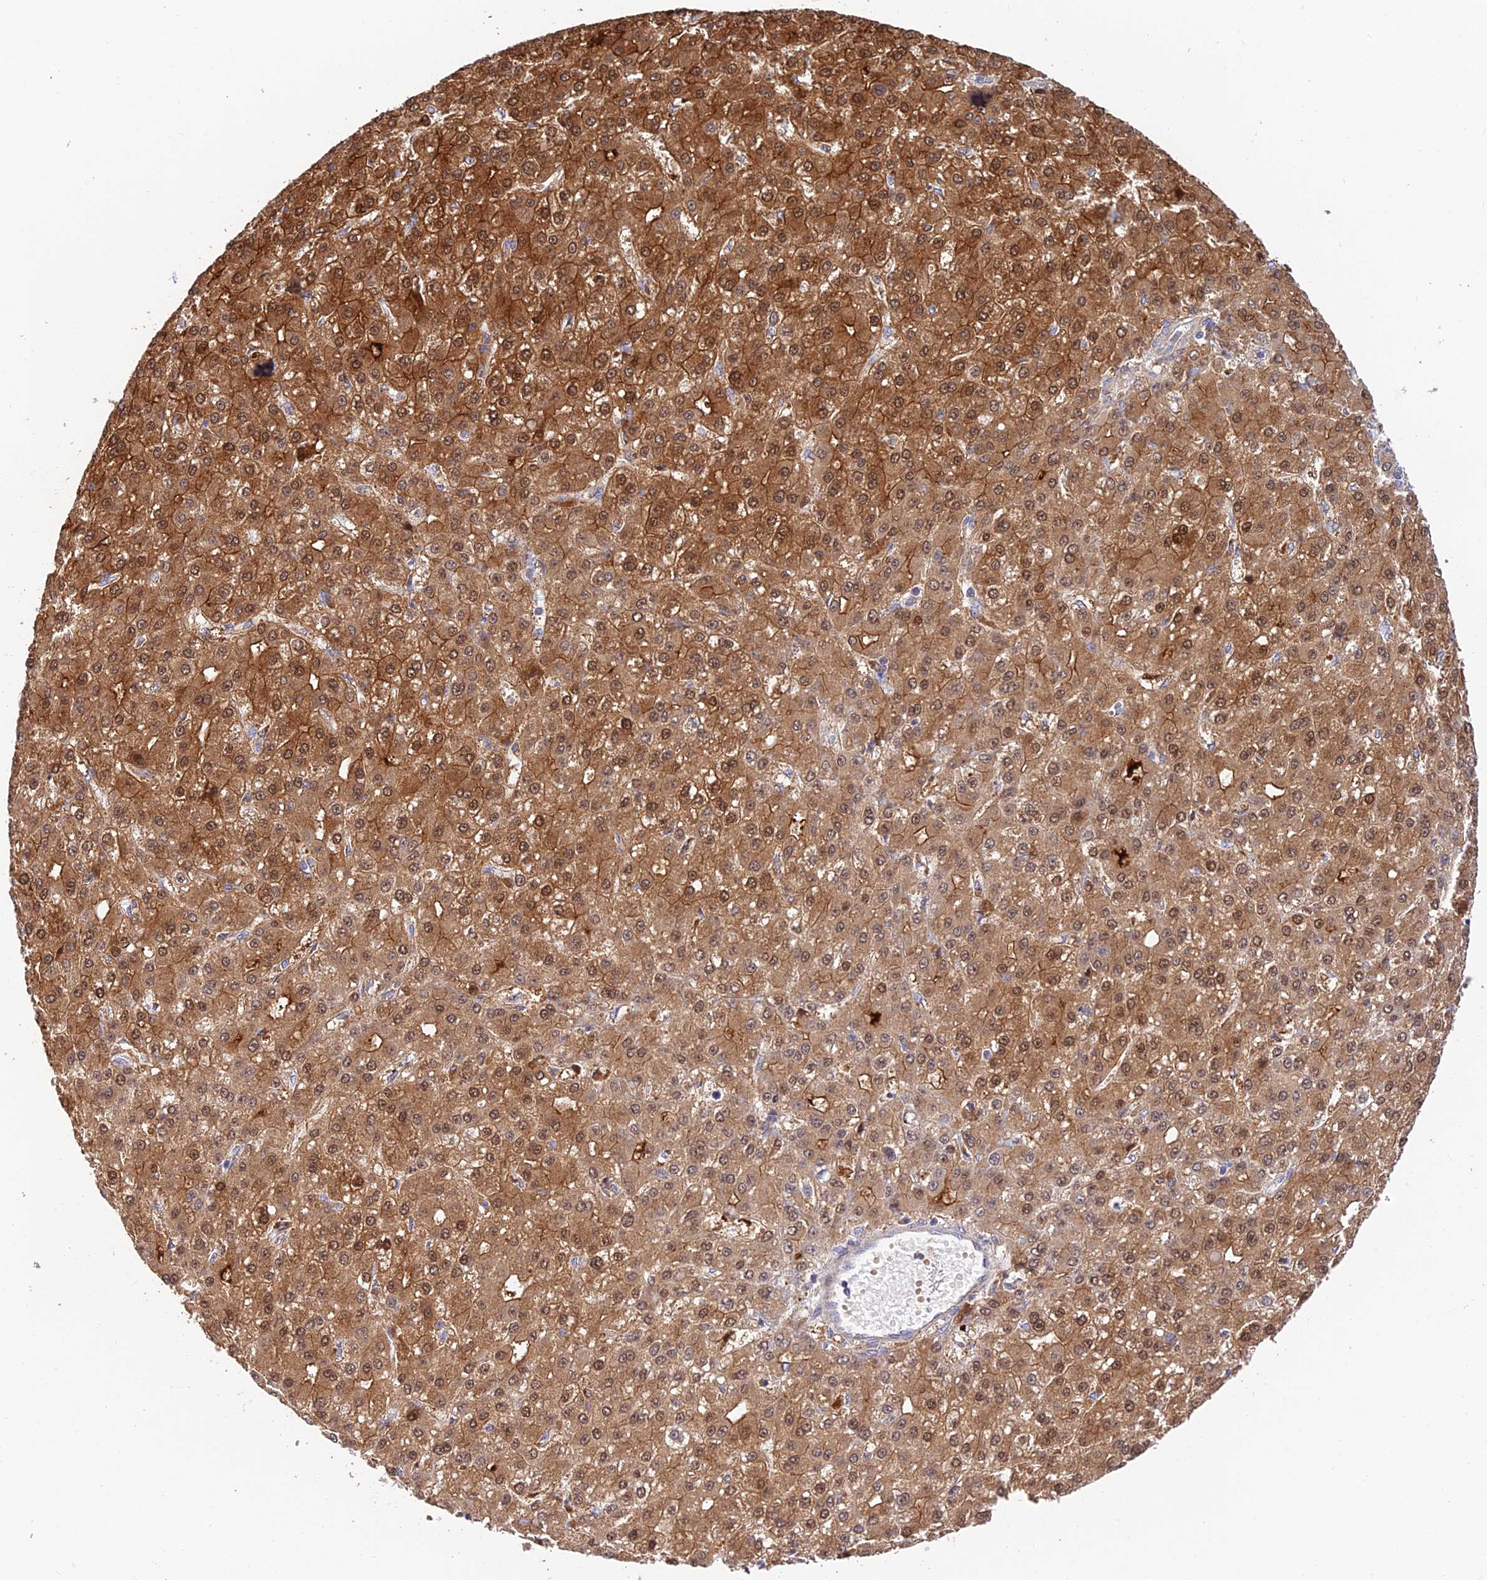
{"staining": {"intensity": "moderate", "quantity": ">75%", "location": "cytoplasmic/membranous,nuclear"}, "tissue": "liver cancer", "cell_type": "Tumor cells", "image_type": "cancer", "snomed": [{"axis": "morphology", "description": "Carcinoma, Hepatocellular, NOS"}, {"axis": "topography", "description": "Liver"}], "caption": "This histopathology image shows IHC staining of liver cancer (hepatocellular carcinoma), with medium moderate cytoplasmic/membranous and nuclear positivity in about >75% of tumor cells.", "gene": "FUOM", "patient": {"sex": "male", "age": 67}}